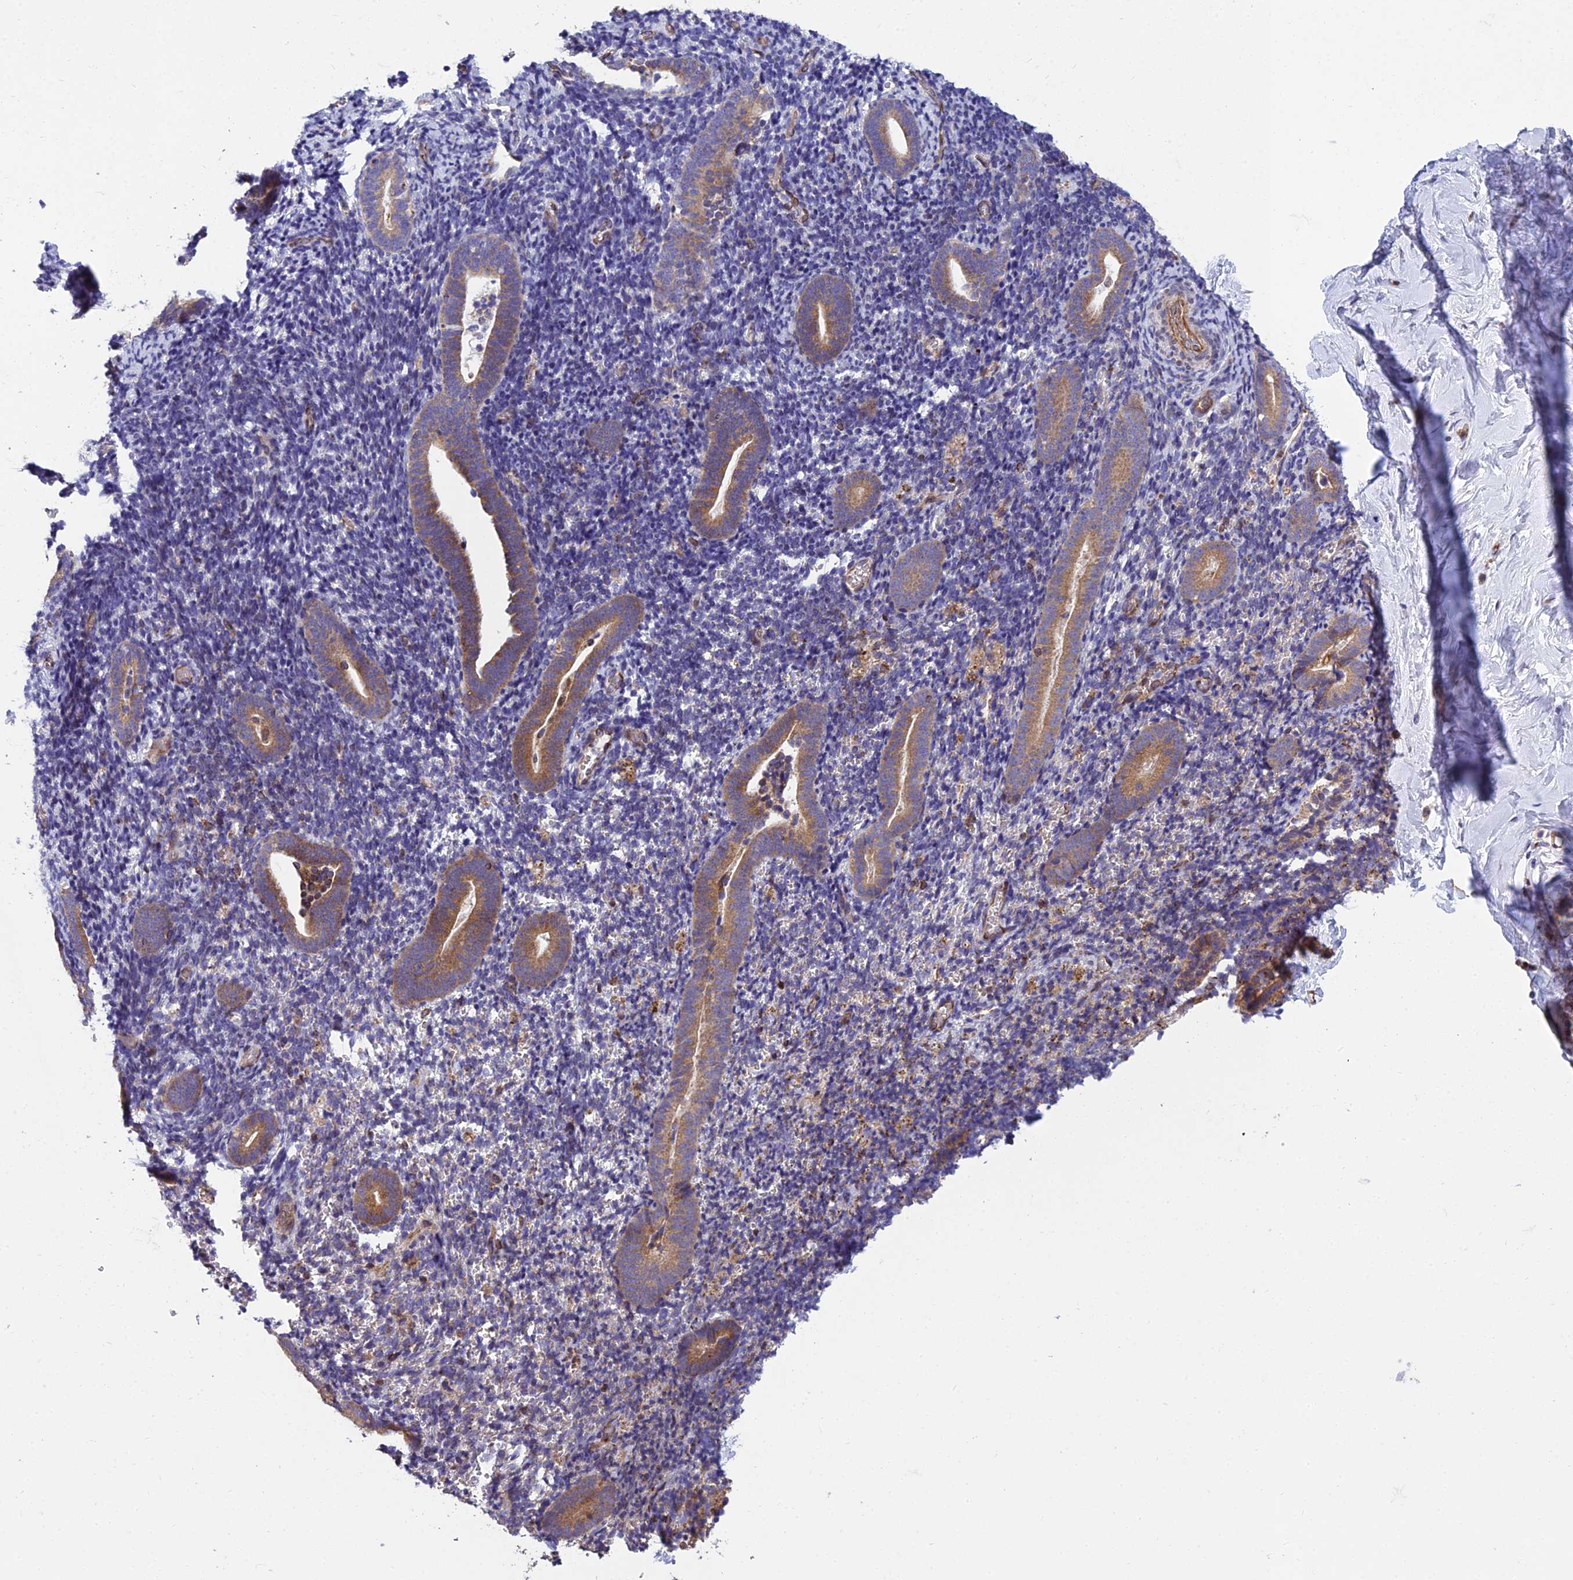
{"staining": {"intensity": "moderate", "quantity": "<25%", "location": "cytoplasmic/membranous"}, "tissue": "endometrium", "cell_type": "Cells in endometrial stroma", "image_type": "normal", "snomed": [{"axis": "morphology", "description": "Normal tissue, NOS"}, {"axis": "topography", "description": "Endometrium"}], "caption": "Cells in endometrial stroma reveal low levels of moderate cytoplasmic/membranous staining in approximately <25% of cells in benign human endometrium.", "gene": "GIMAP1", "patient": {"sex": "female", "age": 51}}